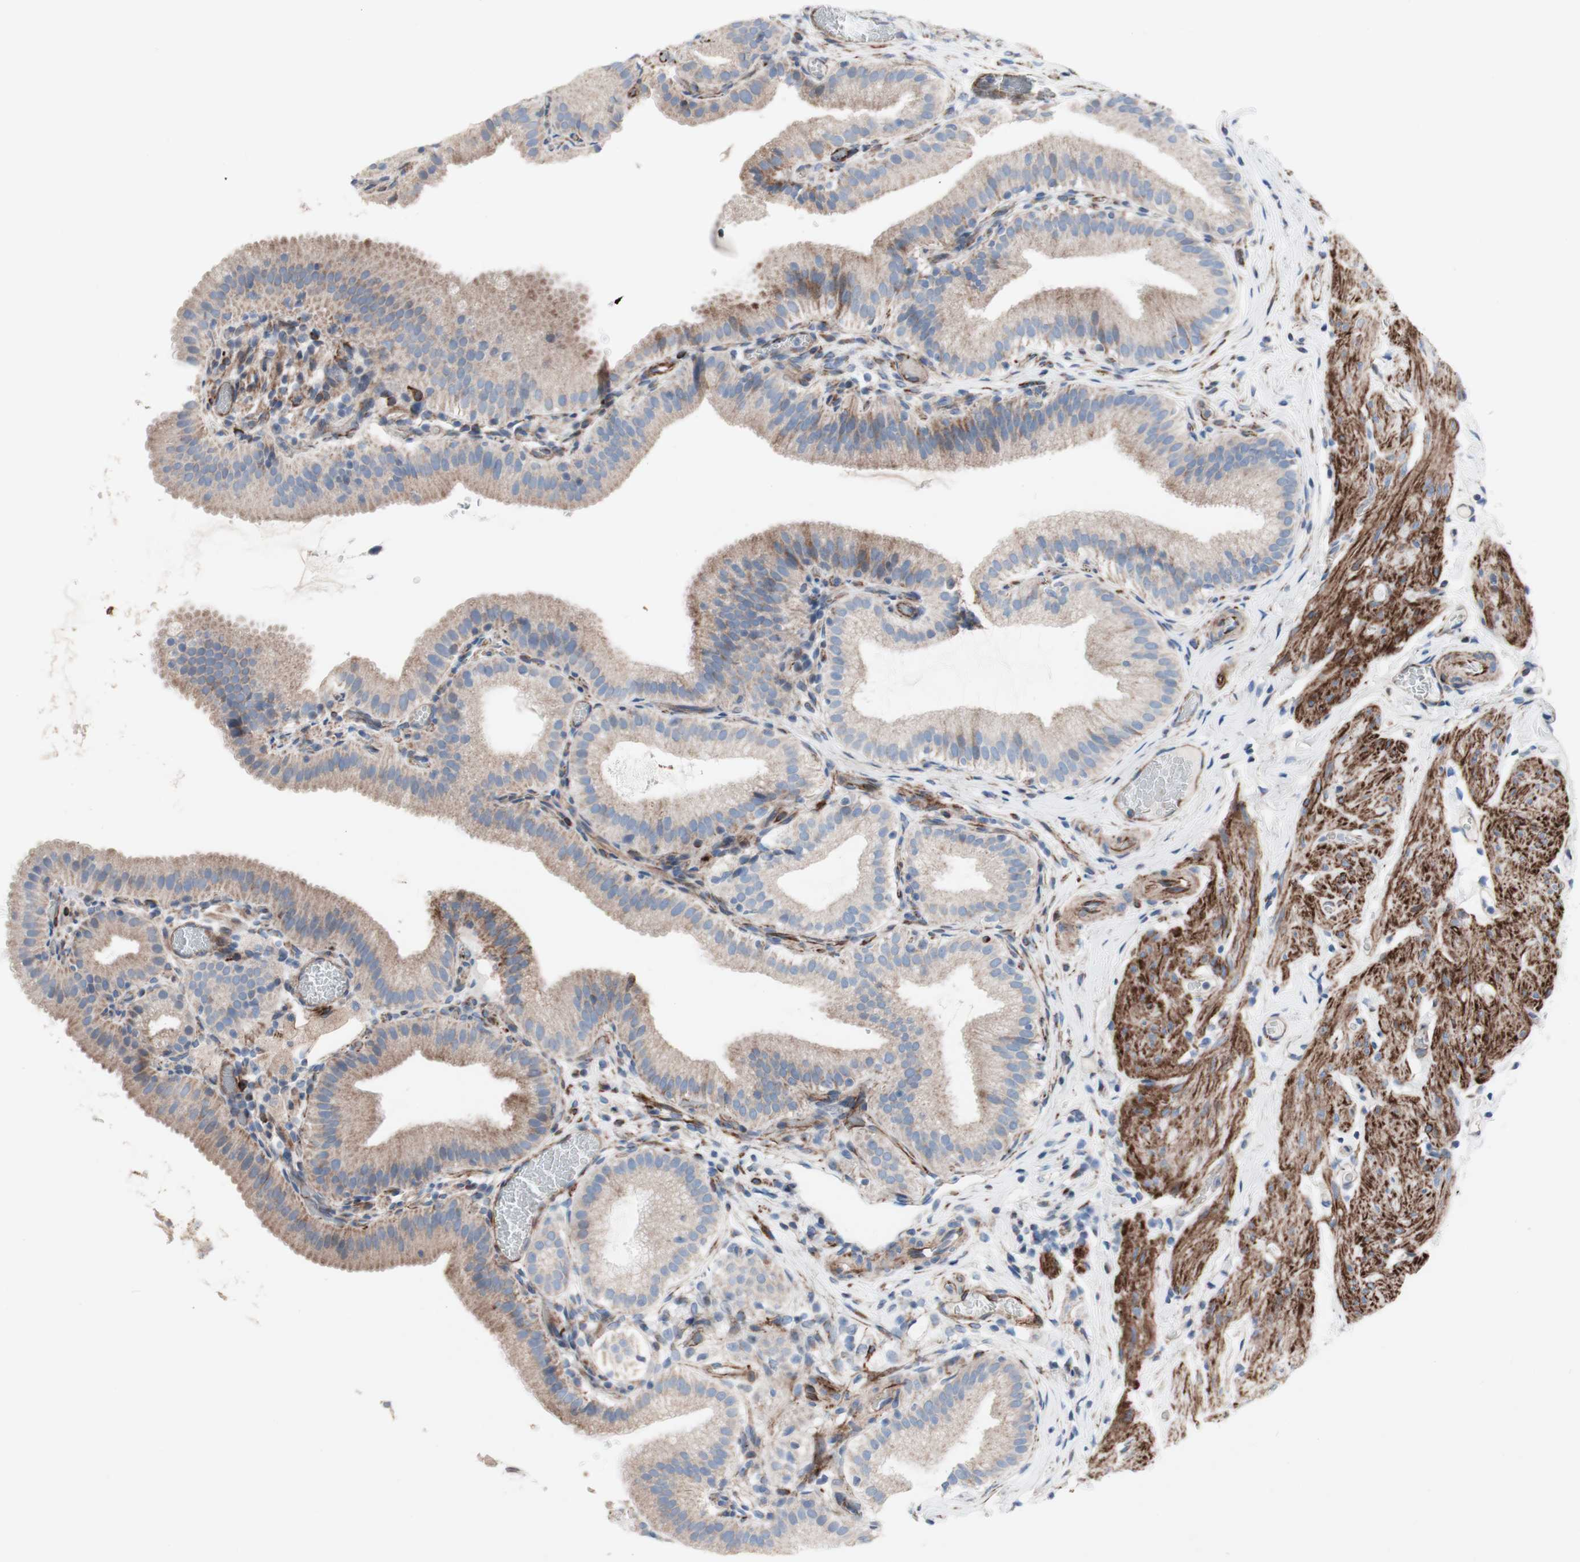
{"staining": {"intensity": "weak", "quantity": ">75%", "location": "cytoplasmic/membranous"}, "tissue": "gallbladder", "cell_type": "Glandular cells", "image_type": "normal", "snomed": [{"axis": "morphology", "description": "Normal tissue, NOS"}, {"axis": "topography", "description": "Gallbladder"}], "caption": "Immunohistochemical staining of normal gallbladder demonstrates >75% levels of weak cytoplasmic/membranous protein expression in approximately >75% of glandular cells.", "gene": "AGPAT5", "patient": {"sex": "male", "age": 54}}